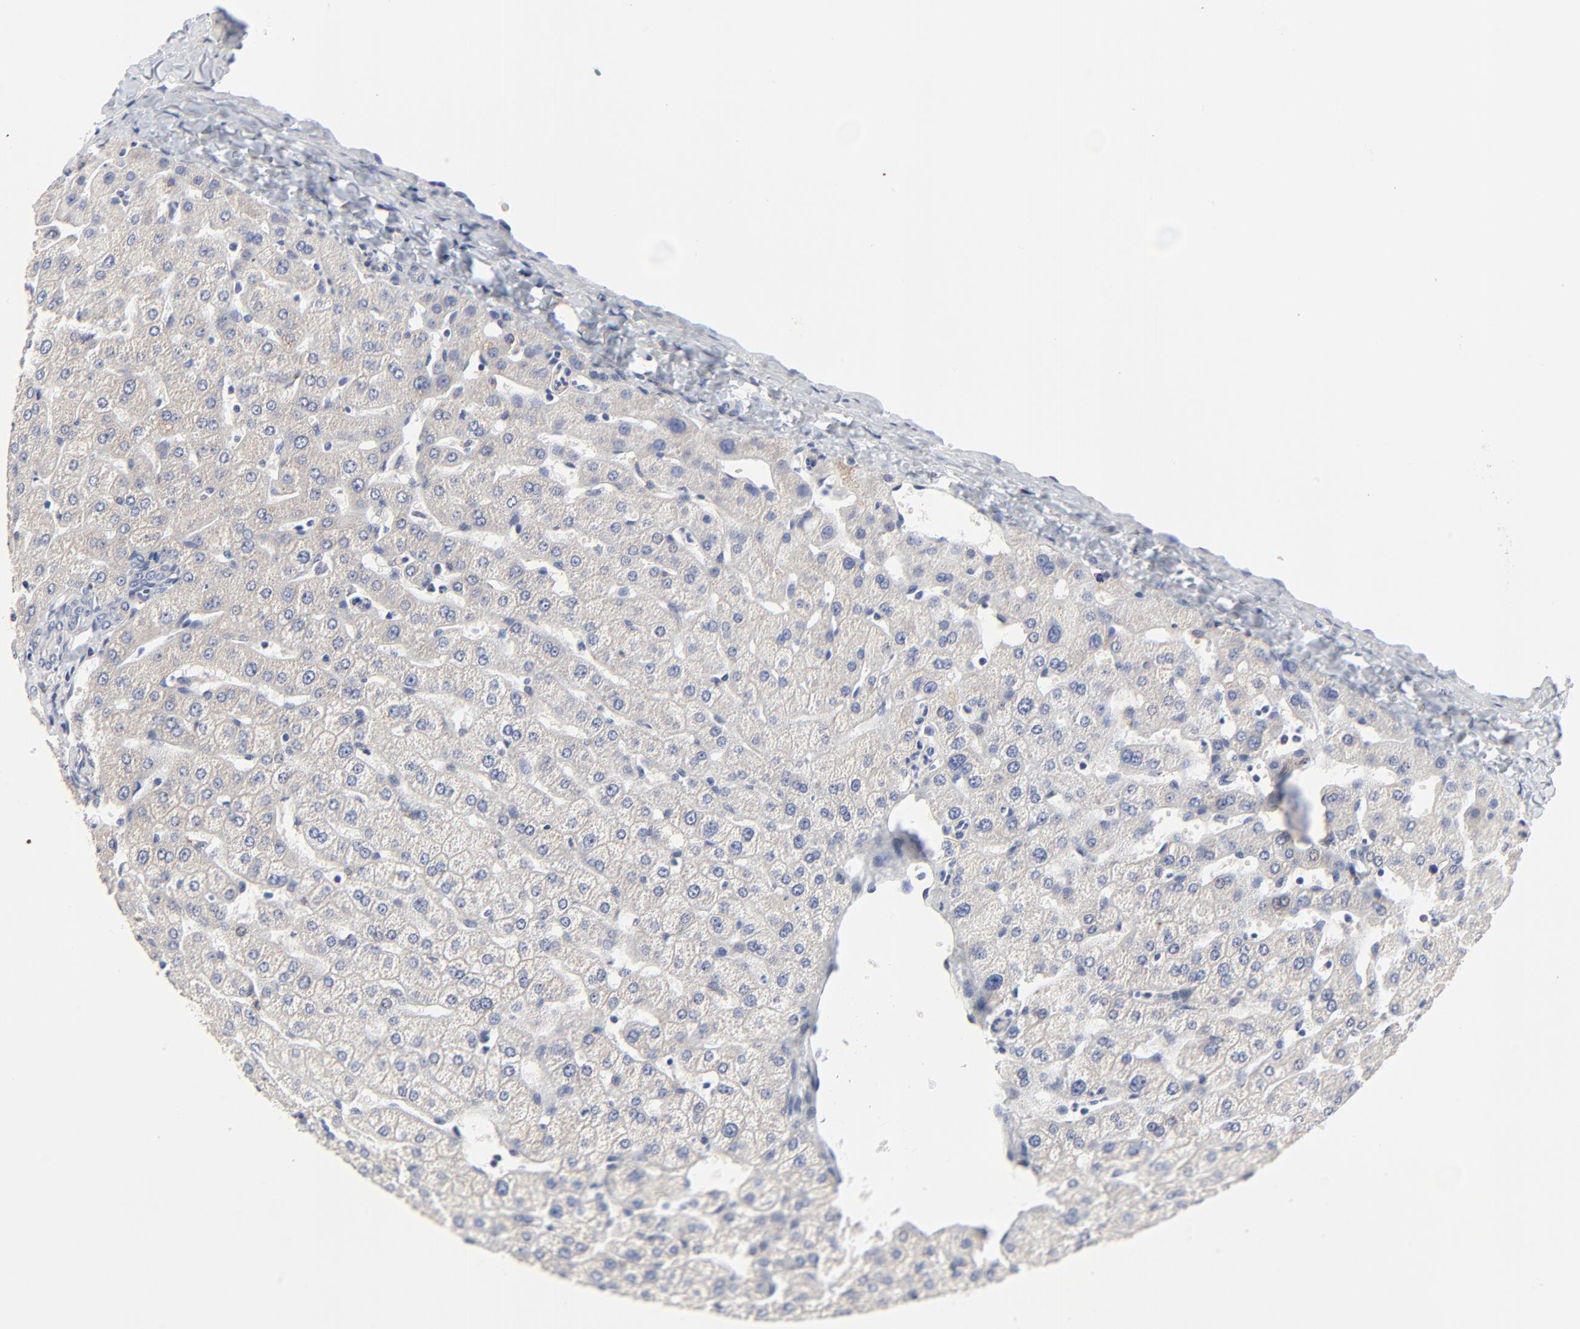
{"staining": {"intensity": "weak", "quantity": ">75%", "location": "cytoplasmic/membranous"}, "tissue": "liver", "cell_type": "Cholangiocytes", "image_type": "normal", "snomed": [{"axis": "morphology", "description": "Normal tissue, NOS"}, {"axis": "morphology", "description": "Fibrosis, NOS"}, {"axis": "topography", "description": "Liver"}], "caption": "Cholangiocytes exhibit weak cytoplasmic/membranous expression in approximately >75% of cells in normal liver. (DAB IHC with brightfield microscopy, high magnification).", "gene": "DHRSX", "patient": {"sex": "female", "age": 29}}